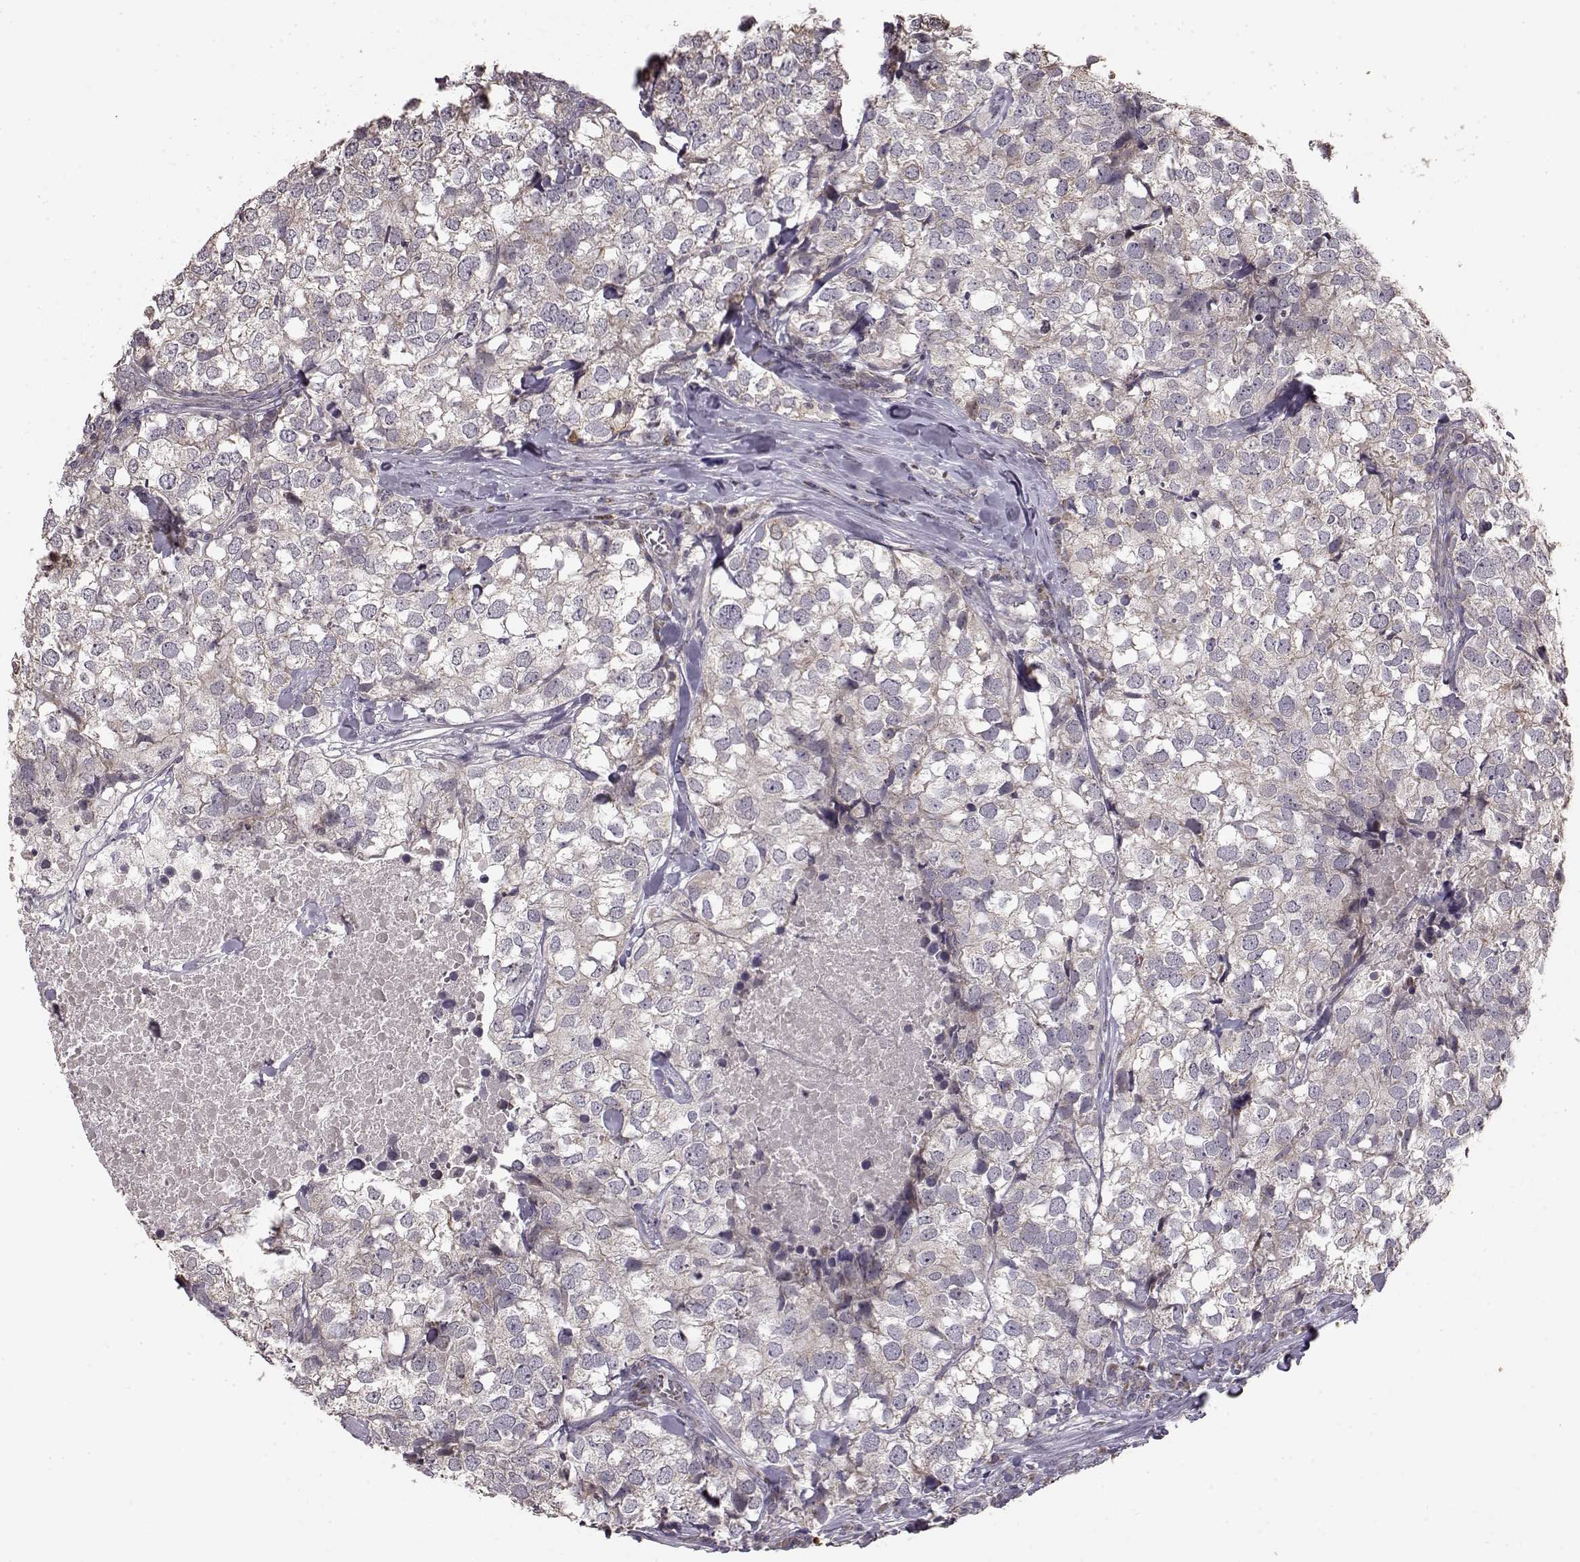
{"staining": {"intensity": "negative", "quantity": "none", "location": "none"}, "tissue": "breast cancer", "cell_type": "Tumor cells", "image_type": "cancer", "snomed": [{"axis": "morphology", "description": "Duct carcinoma"}, {"axis": "topography", "description": "Breast"}], "caption": "Immunohistochemistry (IHC) histopathology image of human breast cancer (intraductal carcinoma) stained for a protein (brown), which reveals no expression in tumor cells.", "gene": "BACH2", "patient": {"sex": "female", "age": 30}}